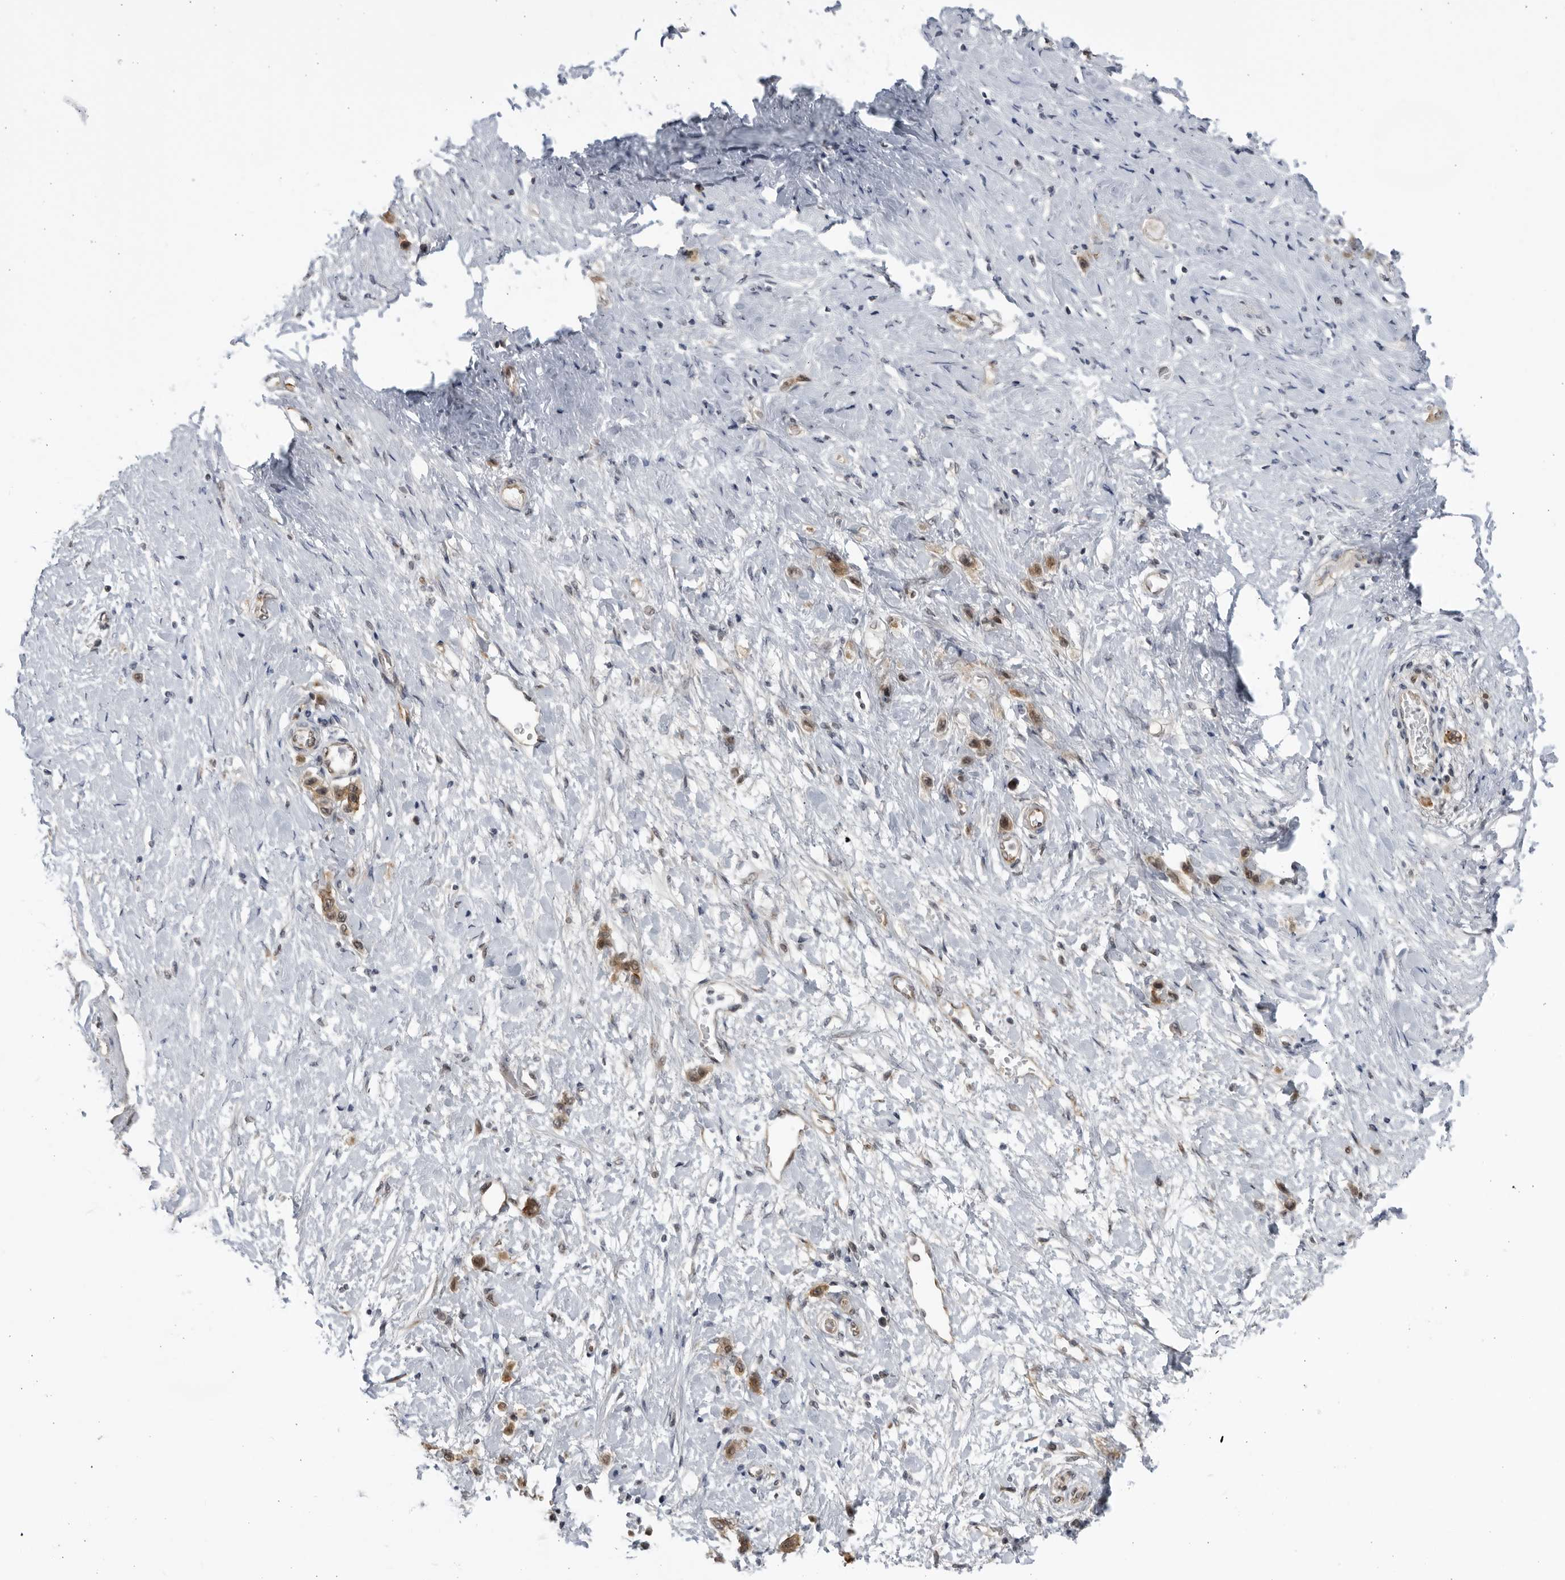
{"staining": {"intensity": "moderate", "quantity": ">75%", "location": "cytoplasmic/membranous,nuclear"}, "tissue": "stomach cancer", "cell_type": "Tumor cells", "image_type": "cancer", "snomed": [{"axis": "morphology", "description": "Adenocarcinoma, NOS"}, {"axis": "topography", "description": "Stomach"}], "caption": "Immunohistochemical staining of stomach cancer (adenocarcinoma) exhibits medium levels of moderate cytoplasmic/membranous and nuclear positivity in about >75% of tumor cells.", "gene": "ITGB3BP", "patient": {"sex": "female", "age": 65}}